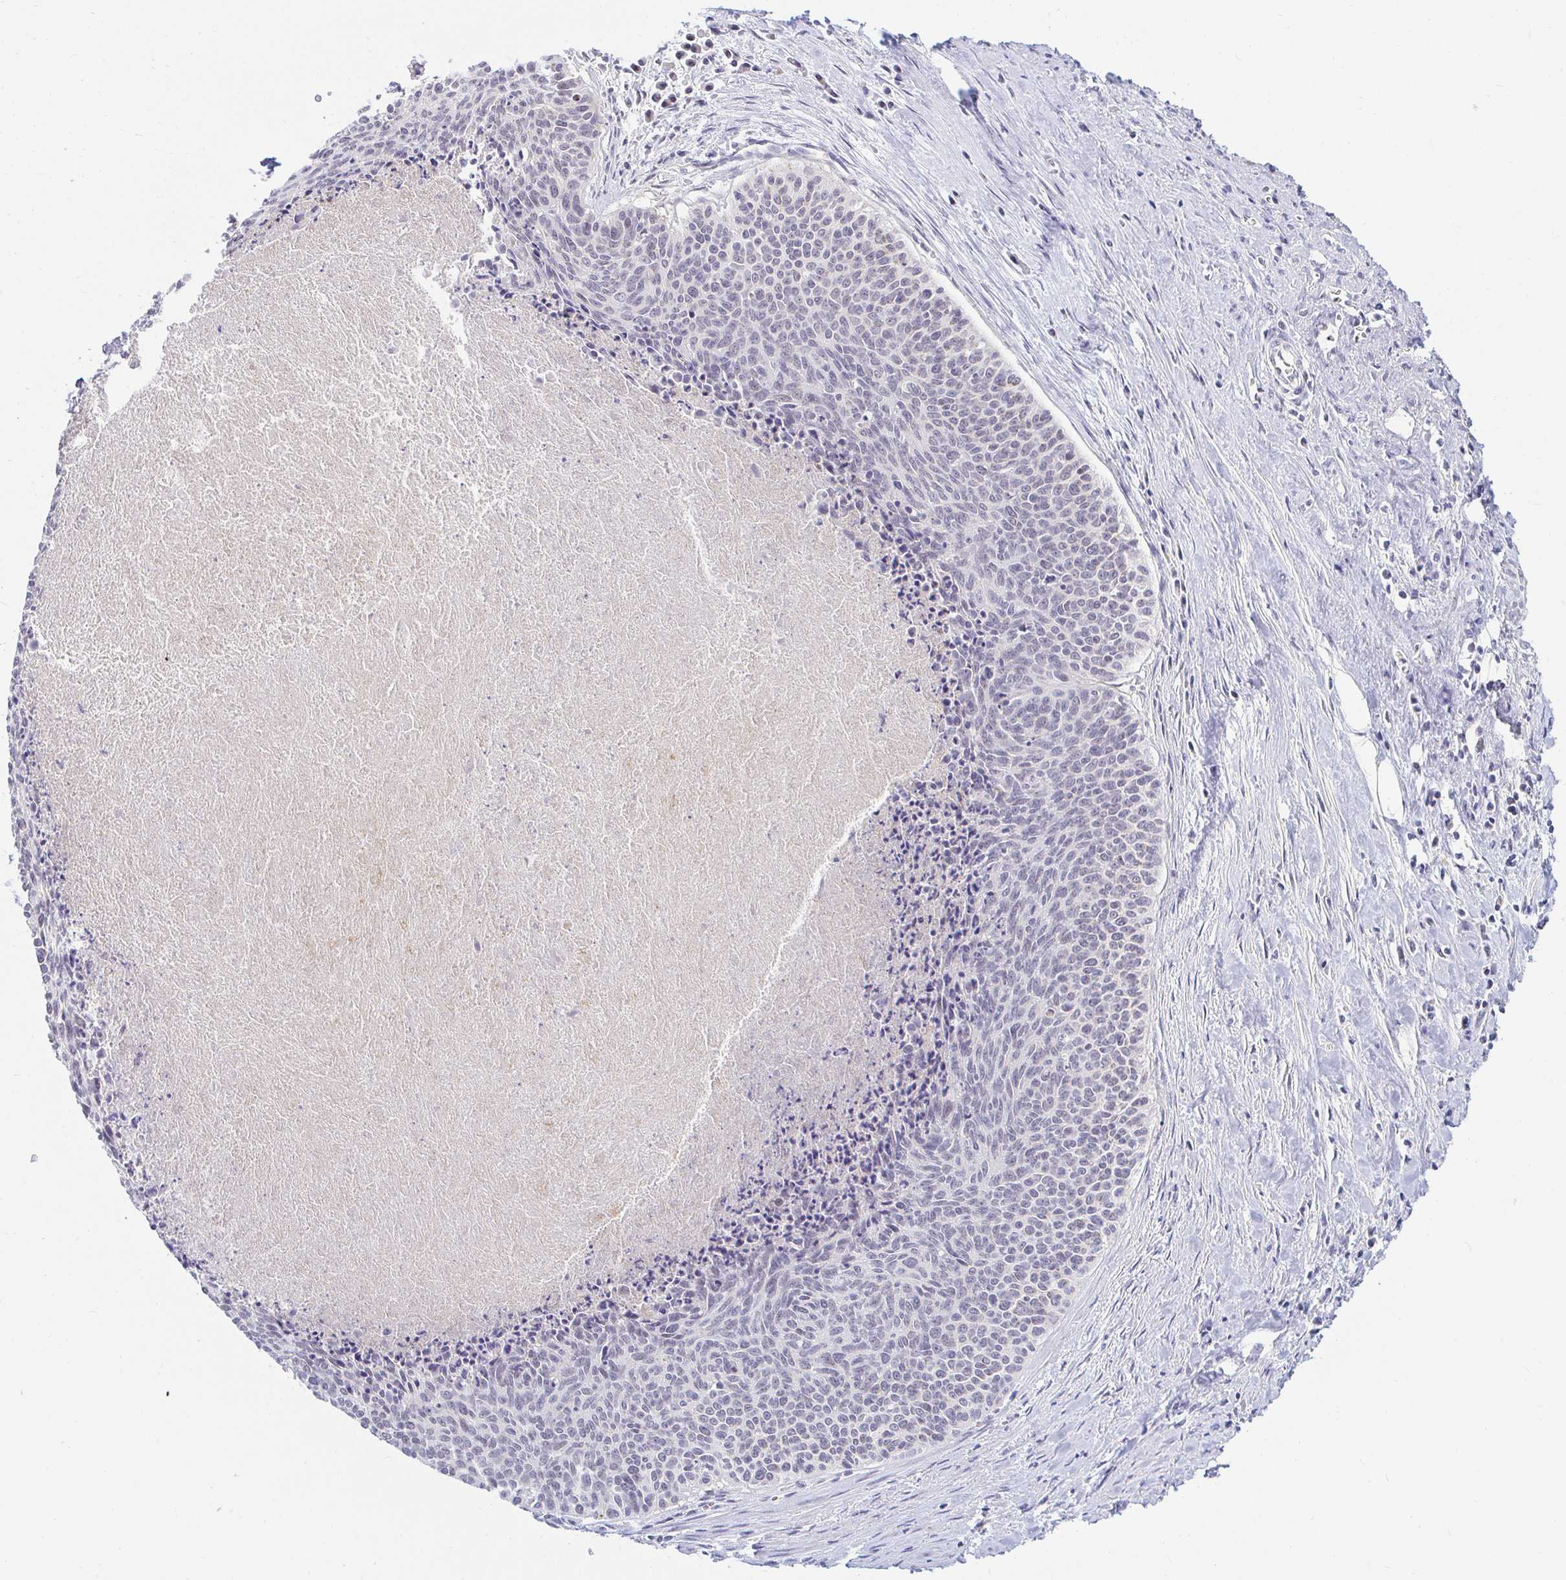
{"staining": {"intensity": "negative", "quantity": "none", "location": "none"}, "tissue": "cervical cancer", "cell_type": "Tumor cells", "image_type": "cancer", "snomed": [{"axis": "morphology", "description": "Squamous cell carcinoma, NOS"}, {"axis": "topography", "description": "Cervix"}], "caption": "Immunohistochemistry of cervical cancer demonstrates no staining in tumor cells.", "gene": "OR51D1", "patient": {"sex": "female", "age": 55}}